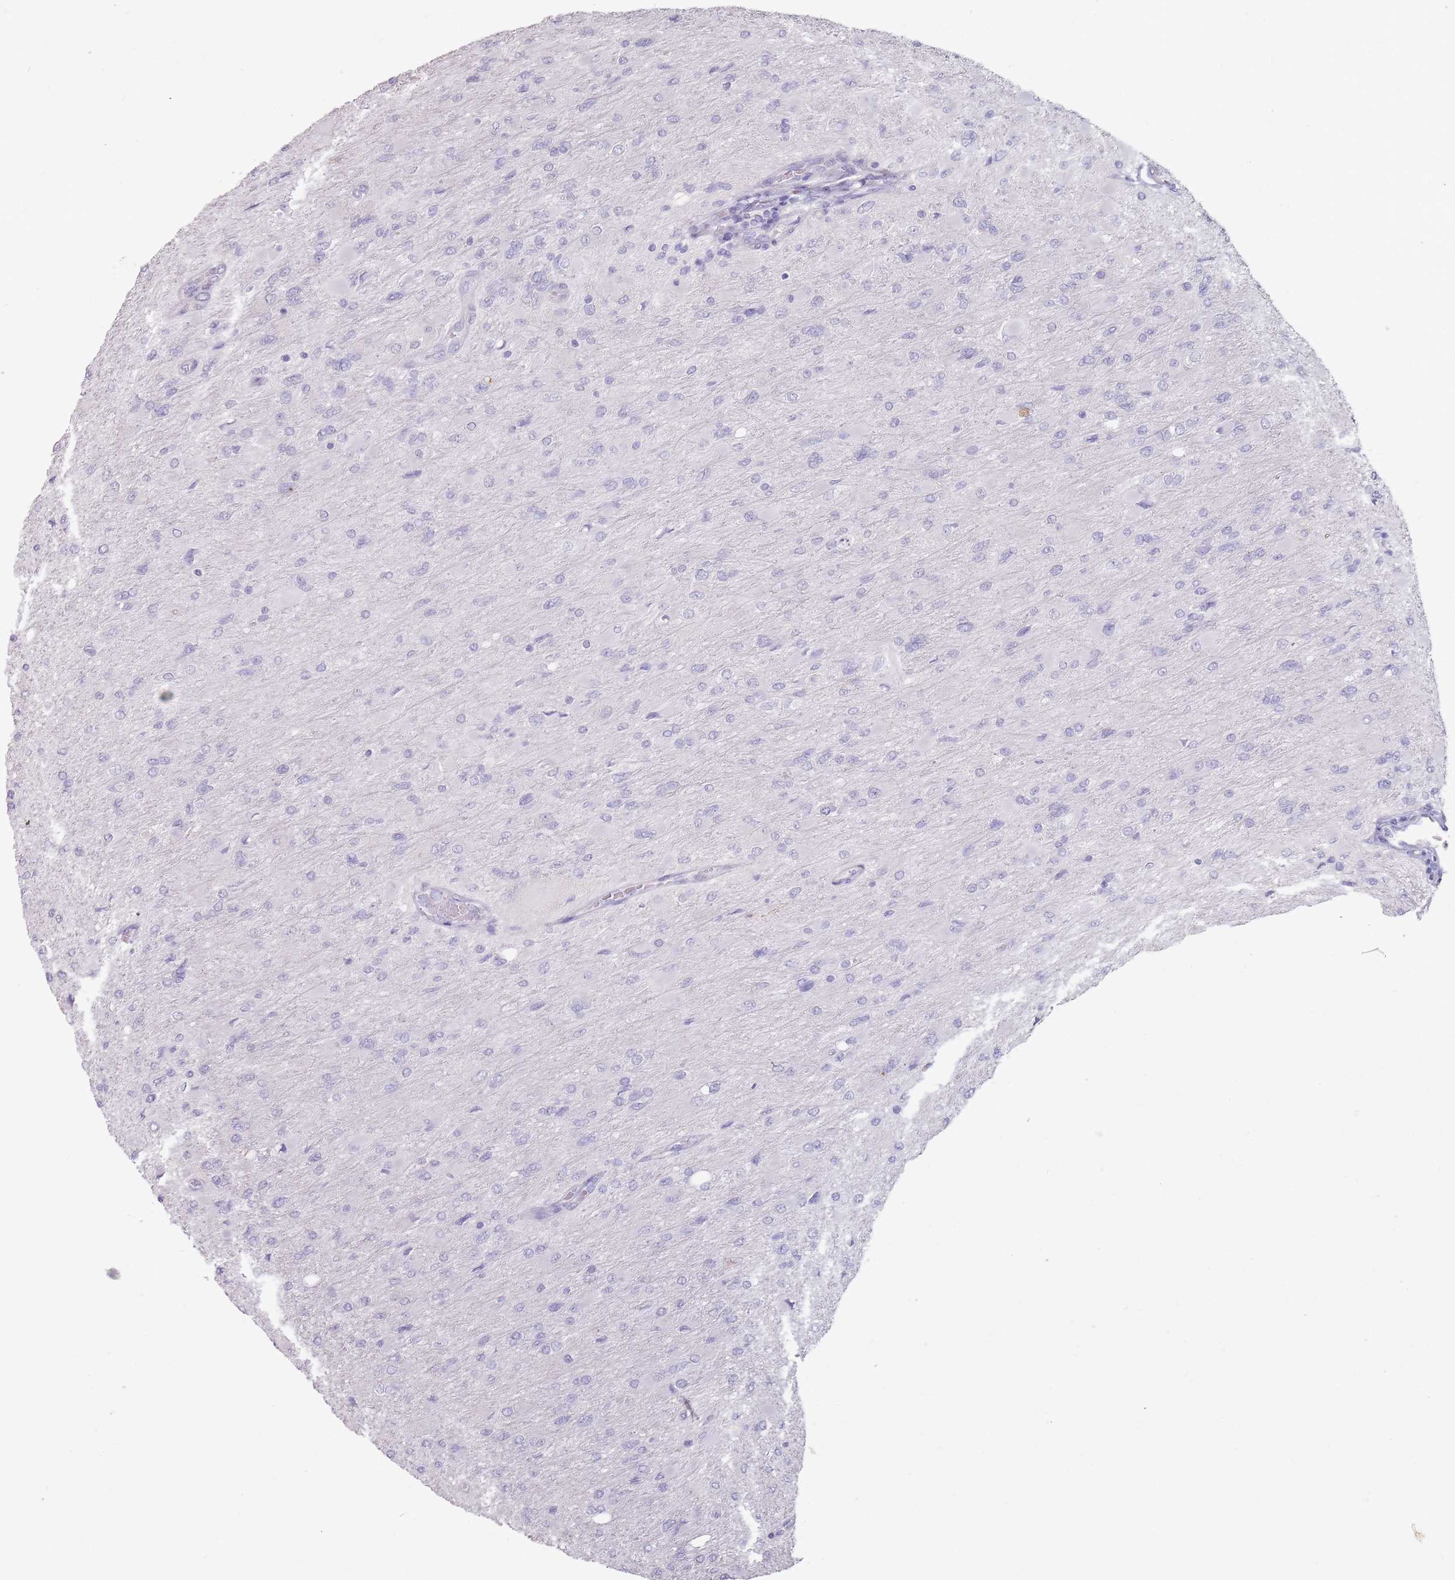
{"staining": {"intensity": "negative", "quantity": "none", "location": "none"}, "tissue": "glioma", "cell_type": "Tumor cells", "image_type": "cancer", "snomed": [{"axis": "morphology", "description": "Glioma, malignant, High grade"}, {"axis": "topography", "description": "Cerebral cortex"}], "caption": "Glioma was stained to show a protein in brown. There is no significant positivity in tumor cells.", "gene": "STYK1", "patient": {"sex": "female", "age": 36}}